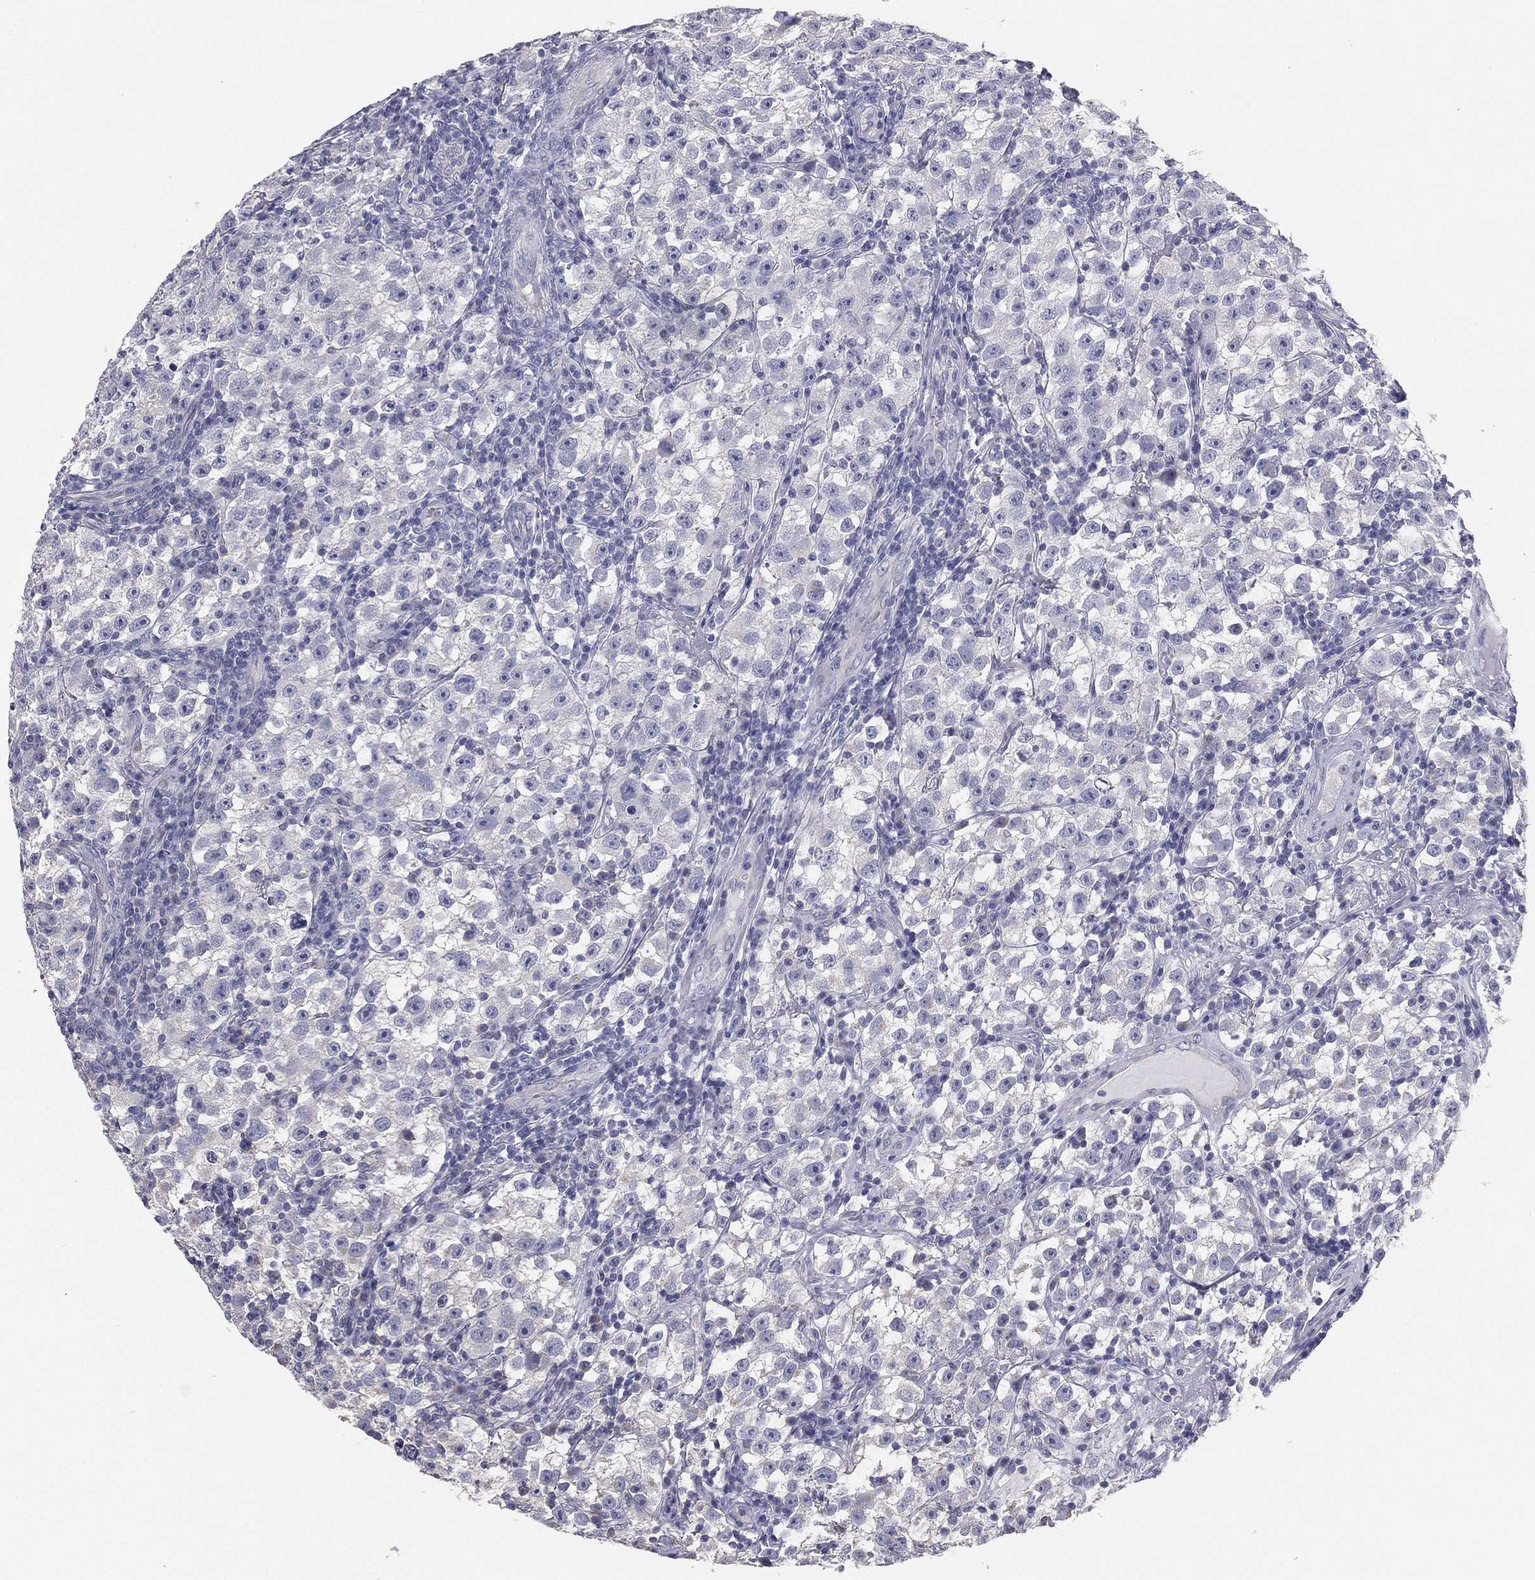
{"staining": {"intensity": "negative", "quantity": "none", "location": "none"}, "tissue": "testis cancer", "cell_type": "Tumor cells", "image_type": "cancer", "snomed": [{"axis": "morphology", "description": "Seminoma, NOS"}, {"axis": "topography", "description": "Testis"}], "caption": "Tumor cells show no significant protein positivity in testis seminoma.", "gene": "MUC13", "patient": {"sex": "male", "age": 22}}